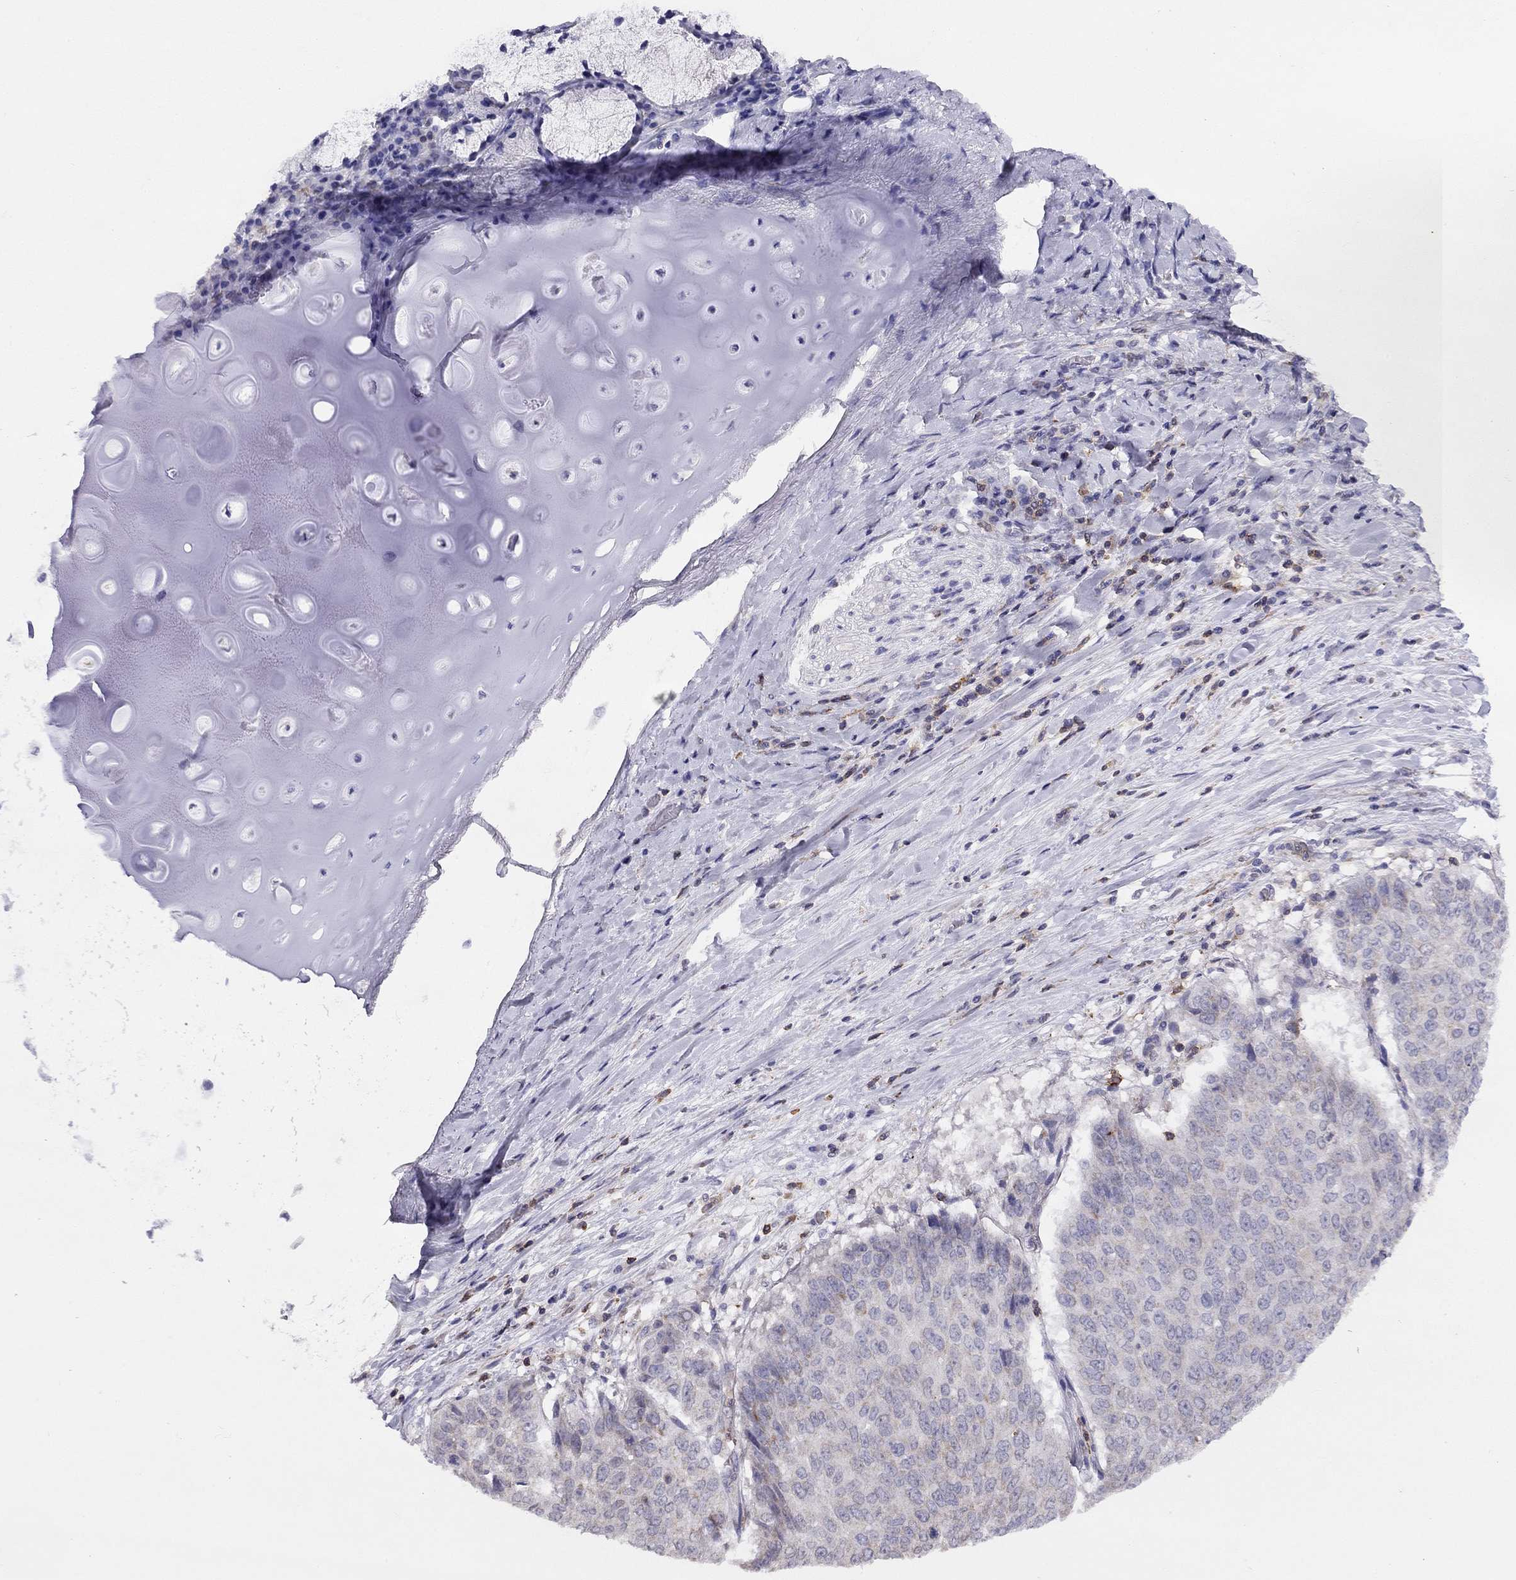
{"staining": {"intensity": "weak", "quantity": "<25%", "location": "cytoplasmic/membranous"}, "tissue": "lung cancer", "cell_type": "Tumor cells", "image_type": "cancer", "snomed": [{"axis": "morphology", "description": "Normal tissue, NOS"}, {"axis": "morphology", "description": "Squamous cell carcinoma, NOS"}, {"axis": "topography", "description": "Bronchus"}, {"axis": "topography", "description": "Lung"}], "caption": "High magnification brightfield microscopy of lung cancer stained with DAB (3,3'-diaminobenzidine) (brown) and counterstained with hematoxylin (blue): tumor cells show no significant staining.", "gene": "CITED1", "patient": {"sex": "male", "age": 64}}